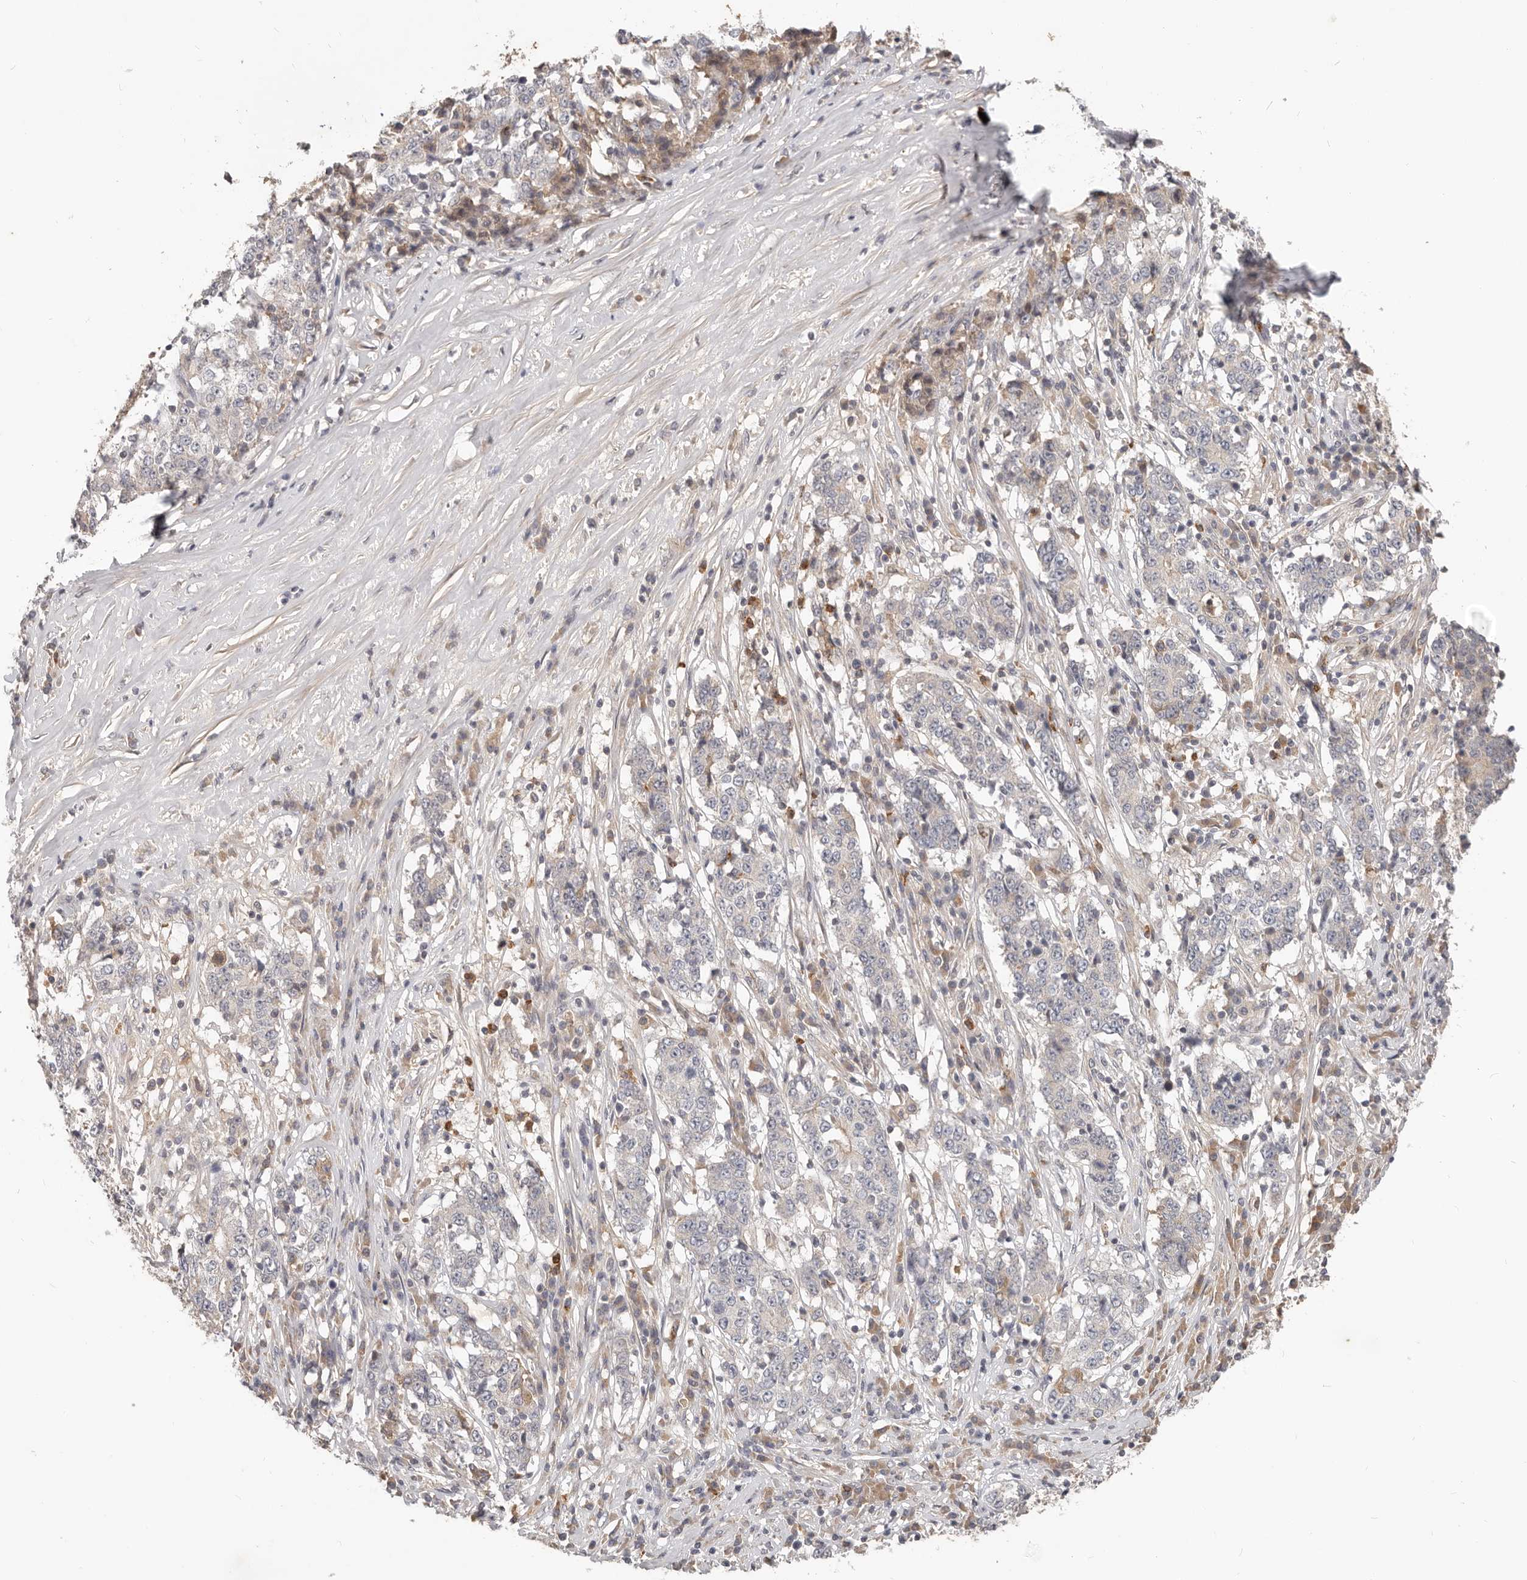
{"staining": {"intensity": "weak", "quantity": "<25%", "location": "cytoplasmic/membranous"}, "tissue": "stomach cancer", "cell_type": "Tumor cells", "image_type": "cancer", "snomed": [{"axis": "morphology", "description": "Adenocarcinoma, NOS"}, {"axis": "topography", "description": "Stomach"}], "caption": "Immunohistochemical staining of stomach cancer (adenocarcinoma) exhibits no significant expression in tumor cells.", "gene": "USP49", "patient": {"sex": "male", "age": 59}}